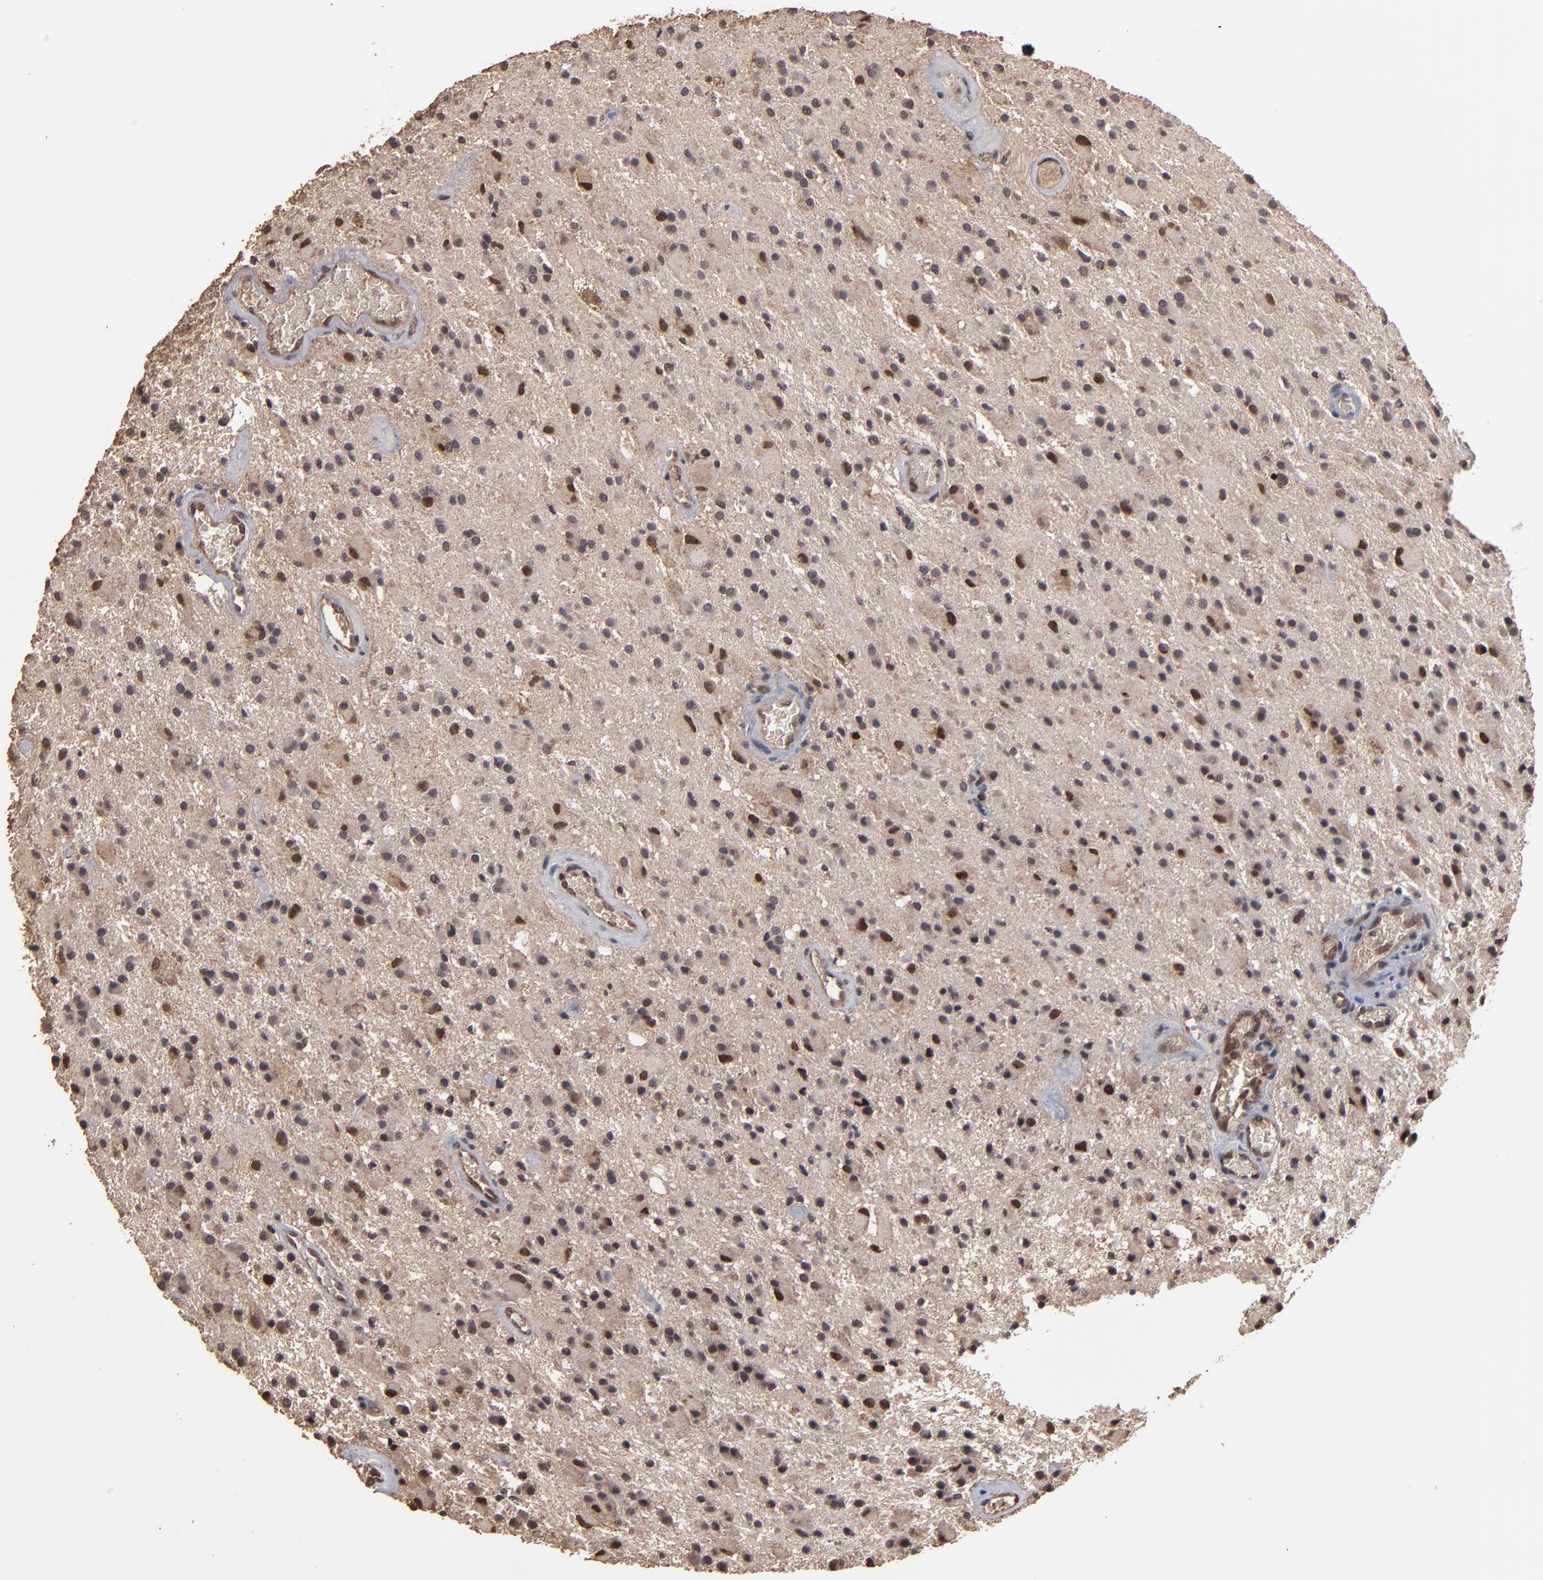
{"staining": {"intensity": "weak", "quantity": ">75%", "location": "cytoplasmic/membranous,nuclear"}, "tissue": "glioma", "cell_type": "Tumor cells", "image_type": "cancer", "snomed": [{"axis": "morphology", "description": "Glioma, malignant, Low grade"}, {"axis": "topography", "description": "Brain"}], "caption": "A histopathology image of glioma stained for a protein reveals weak cytoplasmic/membranous and nuclear brown staining in tumor cells.", "gene": "NXF2B", "patient": {"sex": "male", "age": 58}}